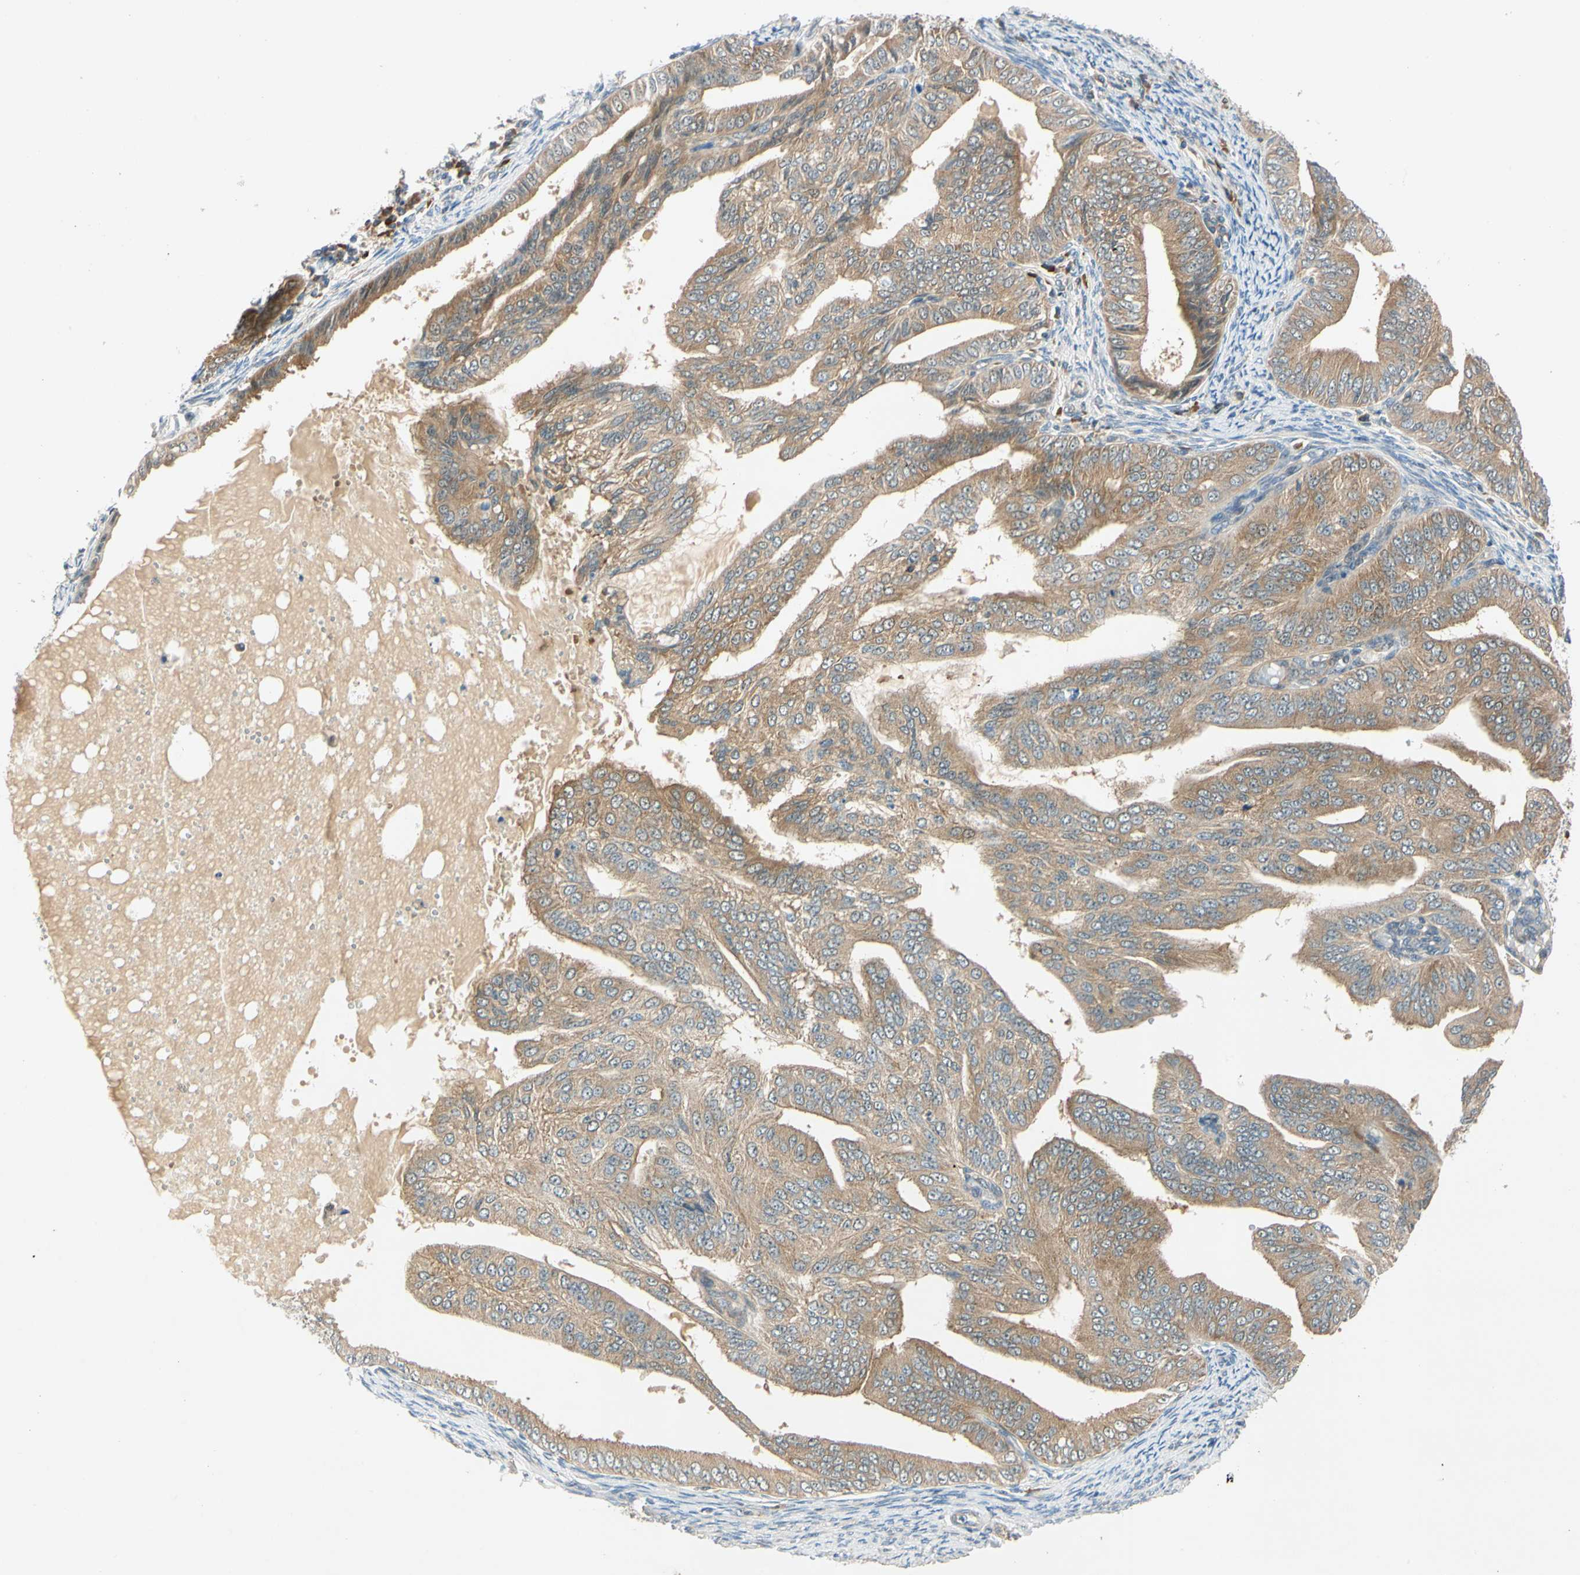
{"staining": {"intensity": "moderate", "quantity": ">75%", "location": "cytoplasmic/membranous"}, "tissue": "endometrial cancer", "cell_type": "Tumor cells", "image_type": "cancer", "snomed": [{"axis": "morphology", "description": "Adenocarcinoma, NOS"}, {"axis": "topography", "description": "Endometrium"}], "caption": "A brown stain highlights moderate cytoplasmic/membranous positivity of a protein in human adenocarcinoma (endometrial) tumor cells. (DAB IHC, brown staining for protein, blue staining for nuclei).", "gene": "WIPI1", "patient": {"sex": "female", "age": 58}}